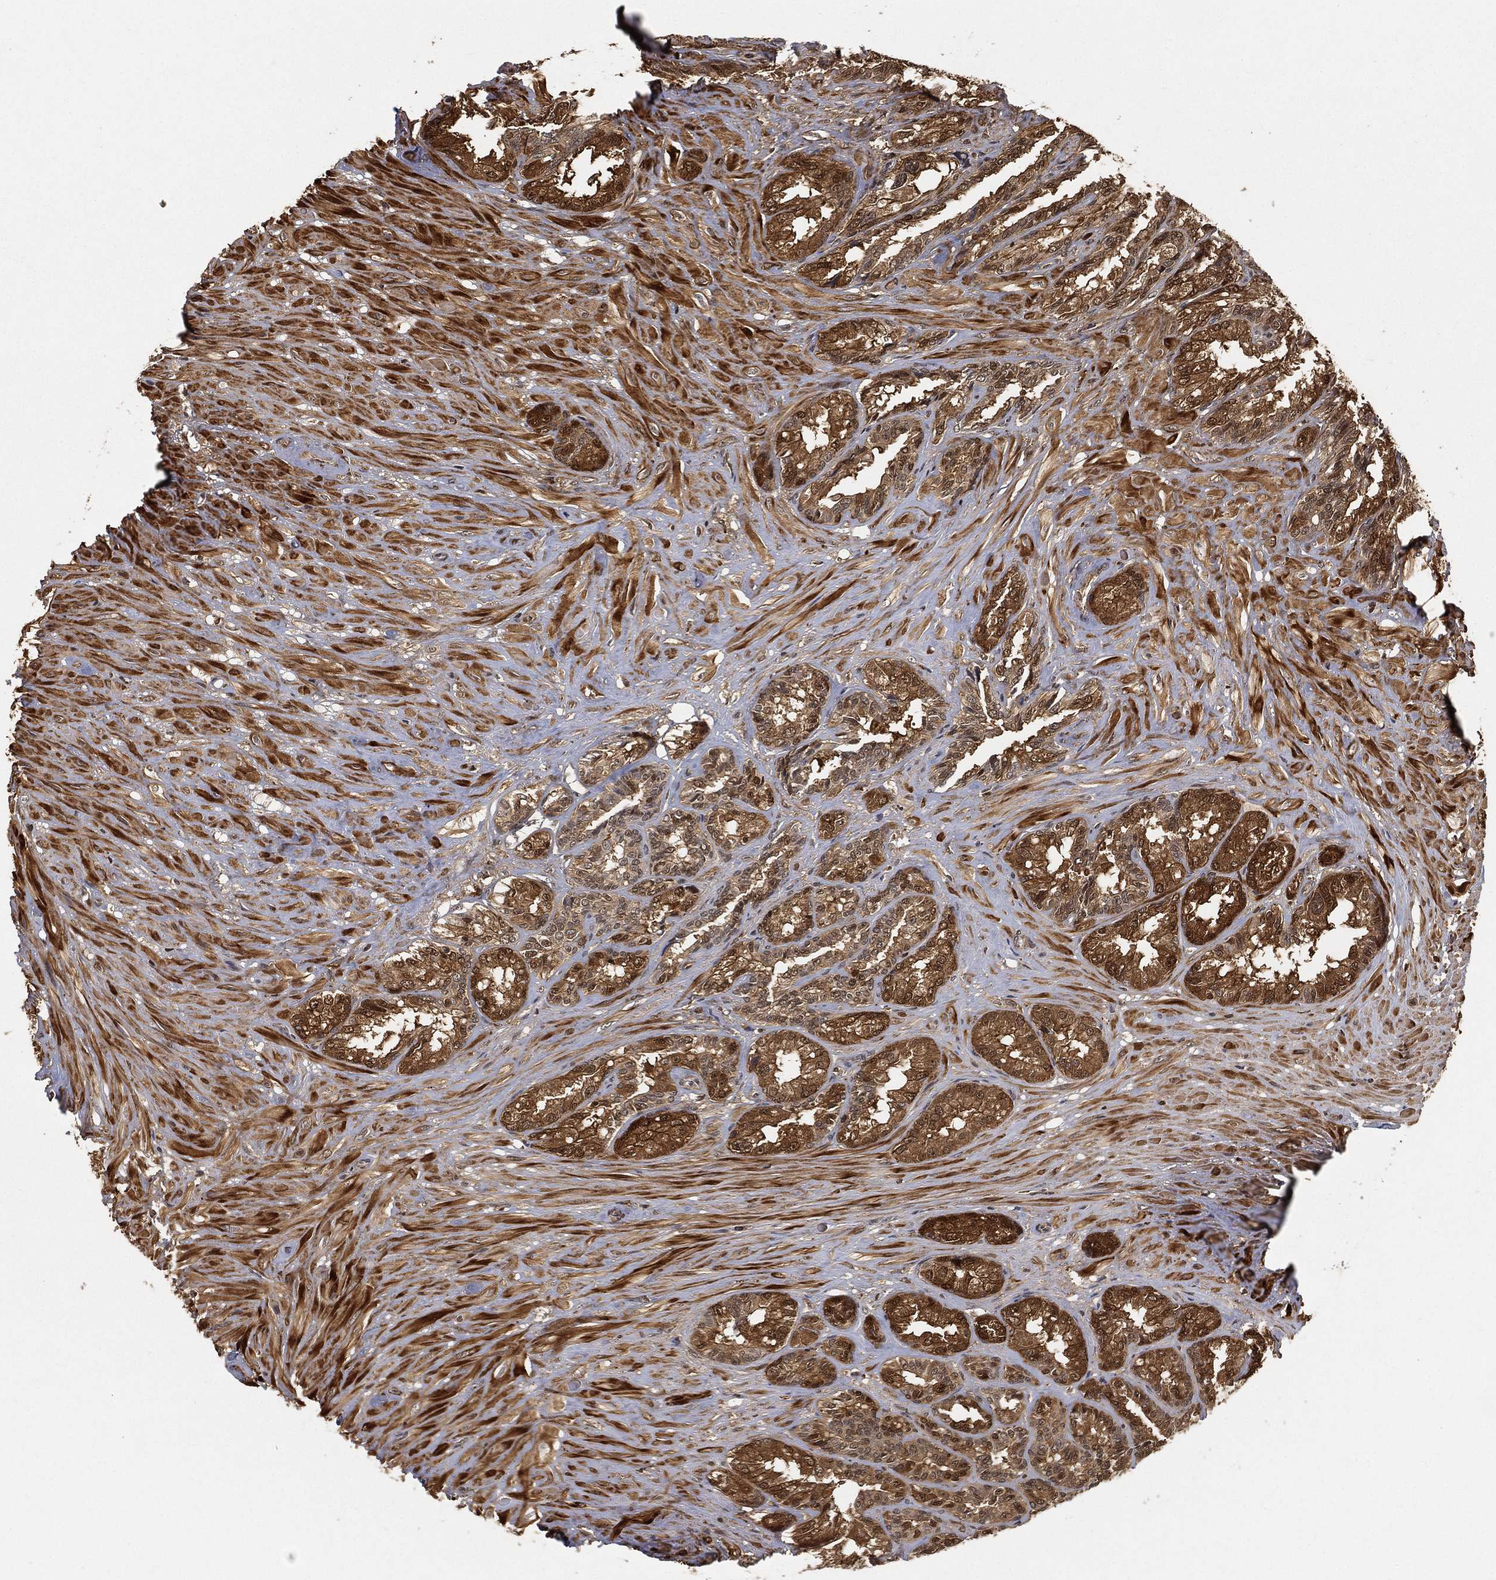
{"staining": {"intensity": "strong", "quantity": ">75%", "location": "cytoplasmic/membranous,nuclear"}, "tissue": "seminal vesicle", "cell_type": "Glandular cells", "image_type": "normal", "snomed": [{"axis": "morphology", "description": "Normal tissue, NOS"}, {"axis": "topography", "description": "Seminal veicle"}], "caption": "The image demonstrates a brown stain indicating the presence of a protein in the cytoplasmic/membranous,nuclear of glandular cells in seminal vesicle. (Brightfield microscopy of DAB IHC at high magnification).", "gene": "CRYL1", "patient": {"sex": "male", "age": 68}}